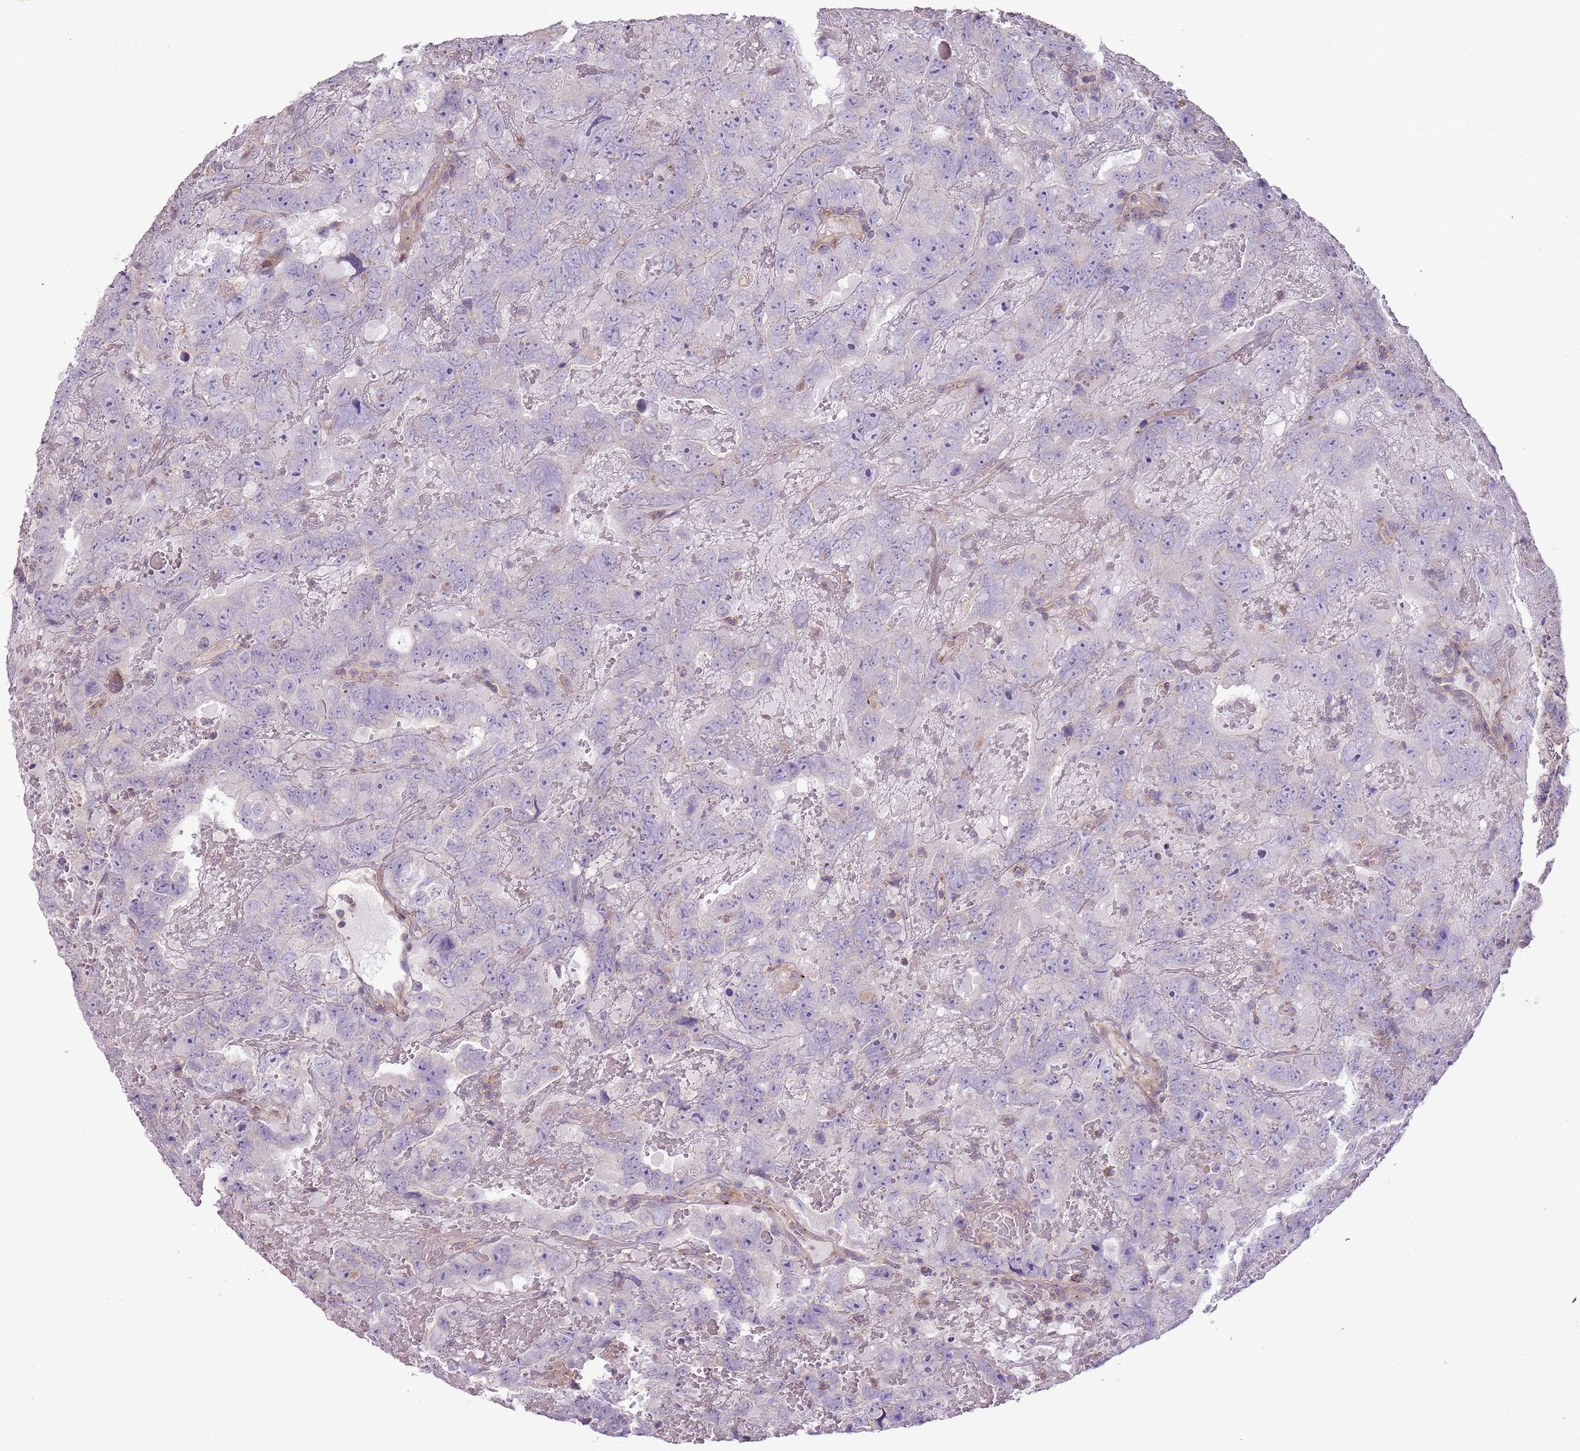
{"staining": {"intensity": "negative", "quantity": "none", "location": "none"}, "tissue": "testis cancer", "cell_type": "Tumor cells", "image_type": "cancer", "snomed": [{"axis": "morphology", "description": "Carcinoma, Embryonal, NOS"}, {"axis": "topography", "description": "Testis"}], "caption": "This is an immunohistochemistry photomicrograph of human embryonal carcinoma (testis). There is no staining in tumor cells.", "gene": "DTD2", "patient": {"sex": "male", "age": 45}}